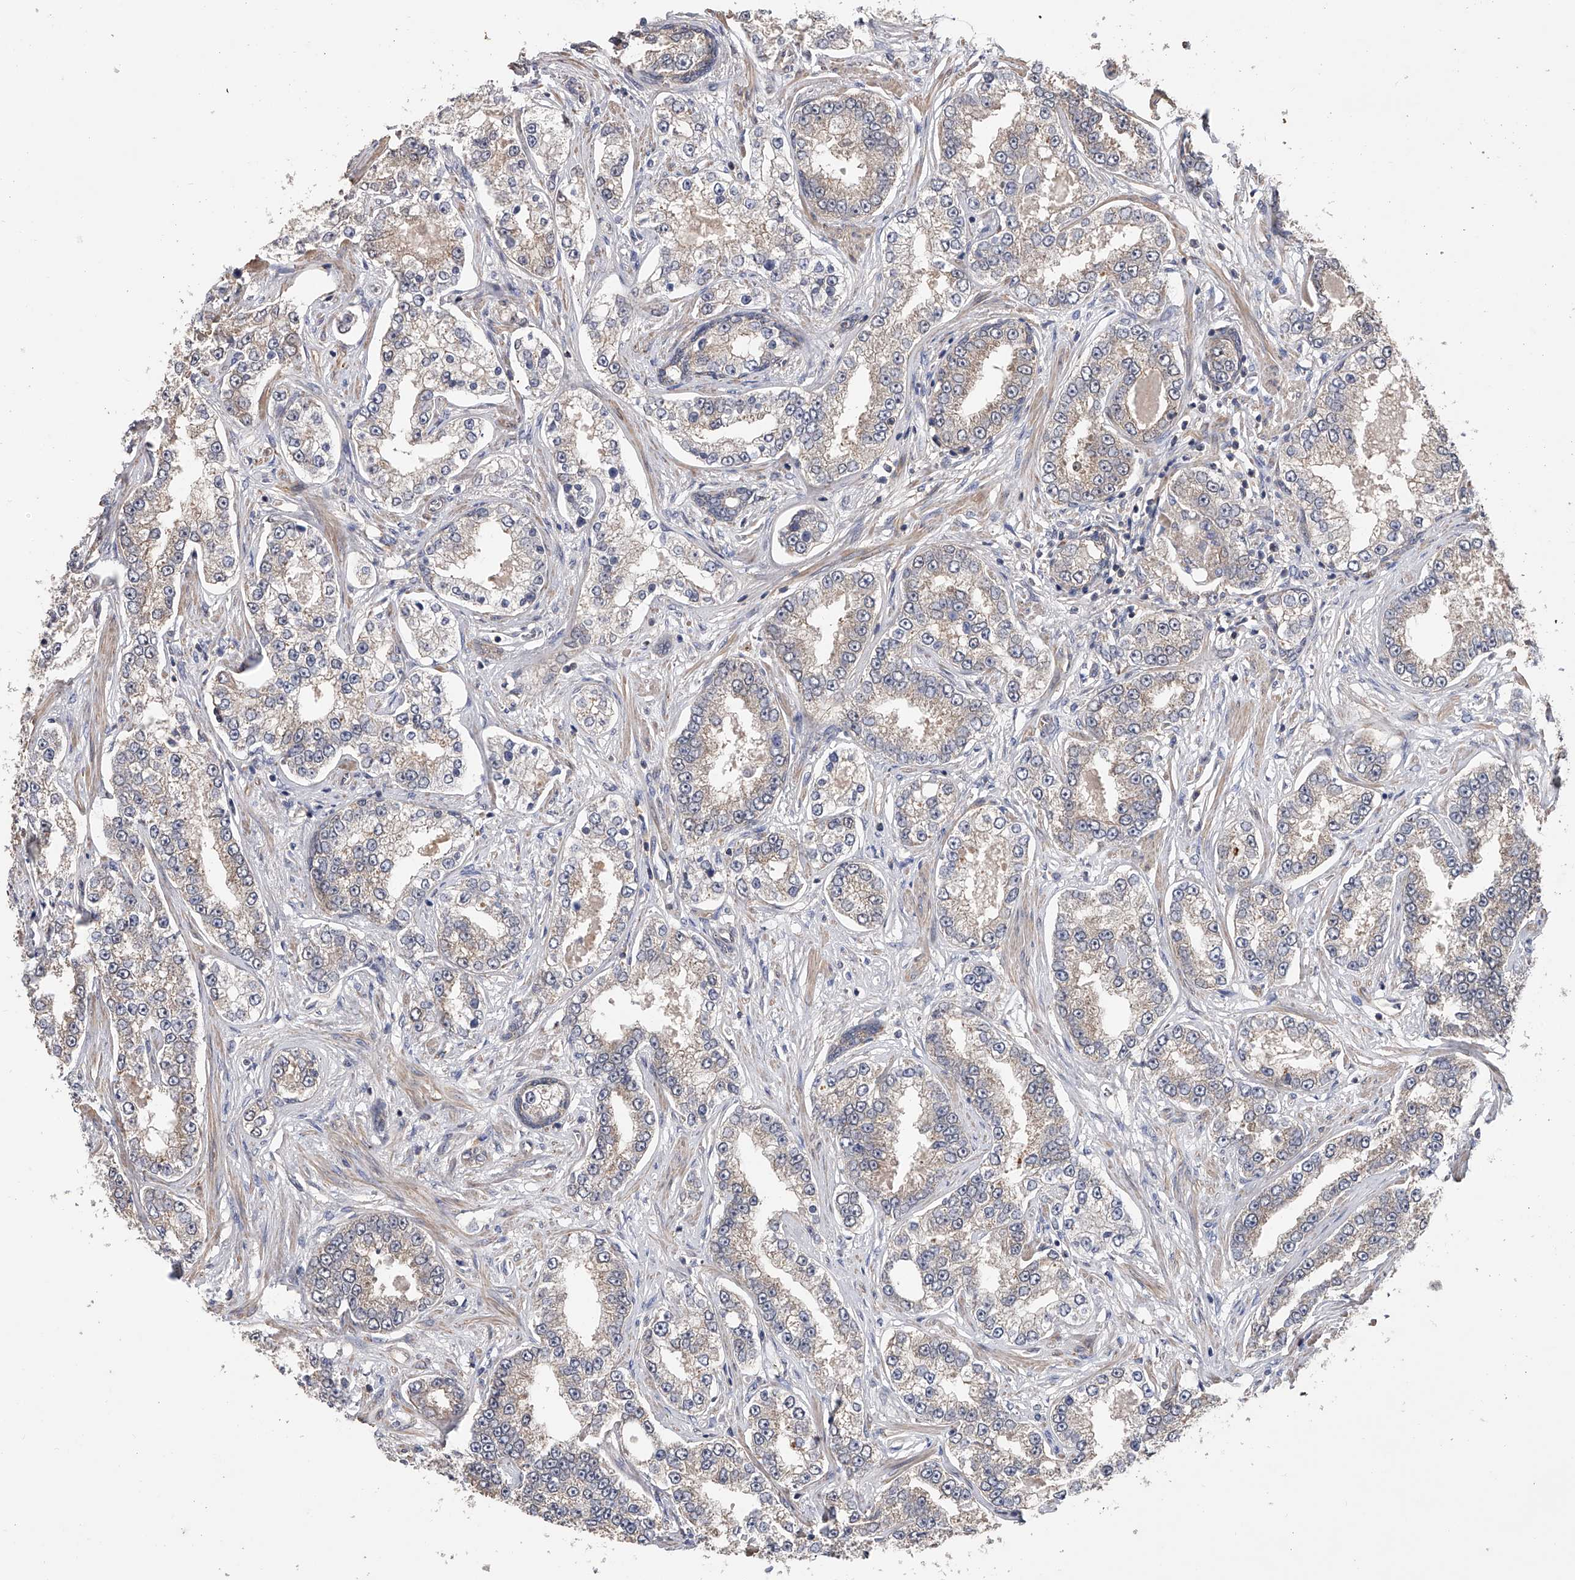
{"staining": {"intensity": "negative", "quantity": "none", "location": "none"}, "tissue": "prostate cancer", "cell_type": "Tumor cells", "image_type": "cancer", "snomed": [{"axis": "morphology", "description": "Normal tissue, NOS"}, {"axis": "morphology", "description": "Adenocarcinoma, High grade"}, {"axis": "topography", "description": "Prostate"}], "caption": "Prostate high-grade adenocarcinoma was stained to show a protein in brown. There is no significant staining in tumor cells. The staining is performed using DAB brown chromogen with nuclei counter-stained in using hematoxylin.", "gene": "CFAP298", "patient": {"sex": "male", "age": 83}}